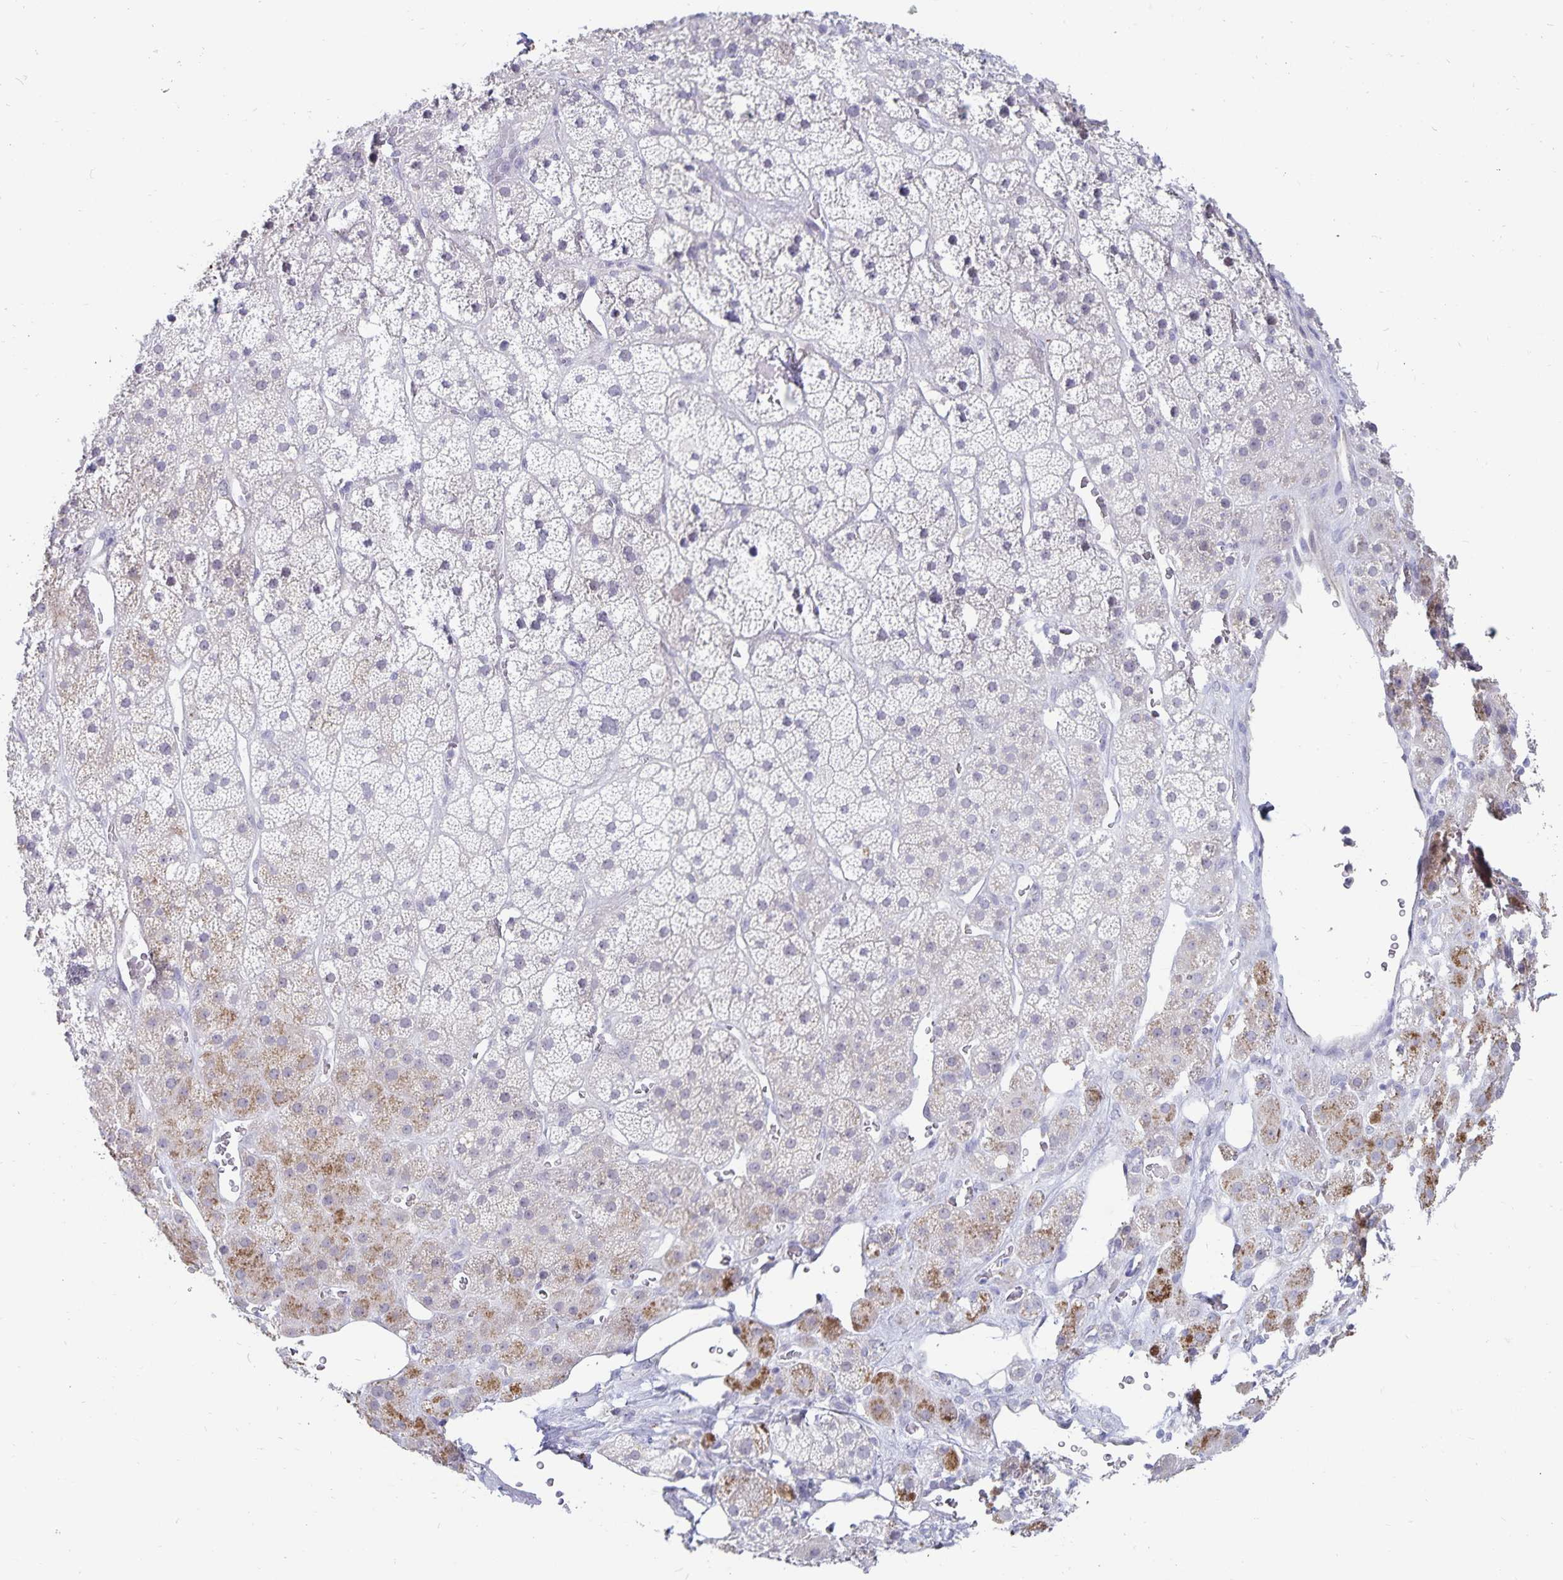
{"staining": {"intensity": "moderate", "quantity": "<25%", "location": "cytoplasmic/membranous"}, "tissue": "adrenal gland", "cell_type": "Glandular cells", "image_type": "normal", "snomed": [{"axis": "morphology", "description": "Normal tissue, NOS"}, {"axis": "topography", "description": "Adrenal gland"}], "caption": "Immunohistochemistry (IHC) of unremarkable human adrenal gland reveals low levels of moderate cytoplasmic/membranous expression in approximately <25% of glandular cells.", "gene": "CDKN2B", "patient": {"sex": "male", "age": 57}}